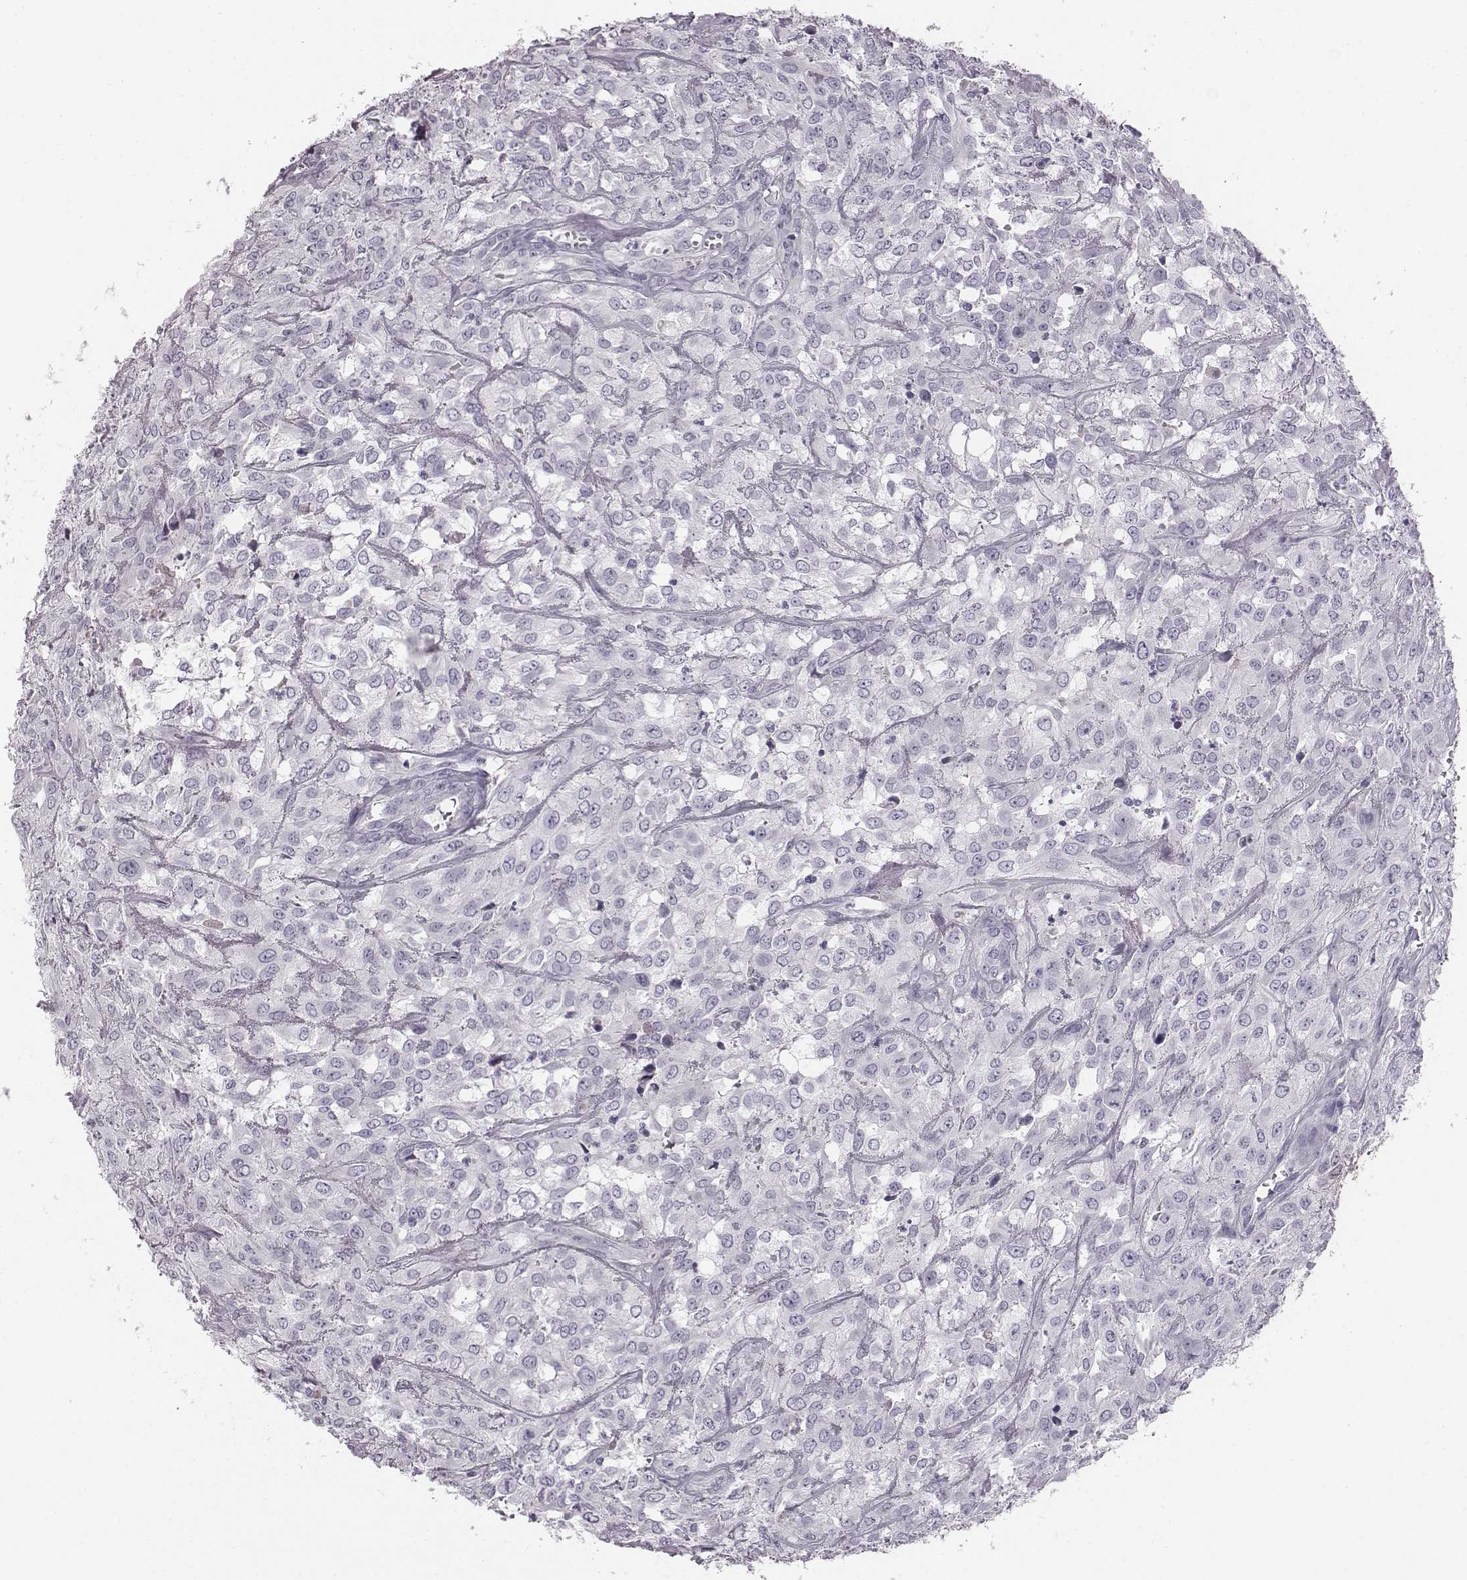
{"staining": {"intensity": "negative", "quantity": "none", "location": "none"}, "tissue": "urothelial cancer", "cell_type": "Tumor cells", "image_type": "cancer", "snomed": [{"axis": "morphology", "description": "Urothelial carcinoma, High grade"}, {"axis": "topography", "description": "Urinary bladder"}], "caption": "An immunohistochemistry (IHC) image of urothelial cancer is shown. There is no staining in tumor cells of urothelial cancer. (DAB IHC visualized using brightfield microscopy, high magnification).", "gene": "CRISP1", "patient": {"sex": "male", "age": 67}}